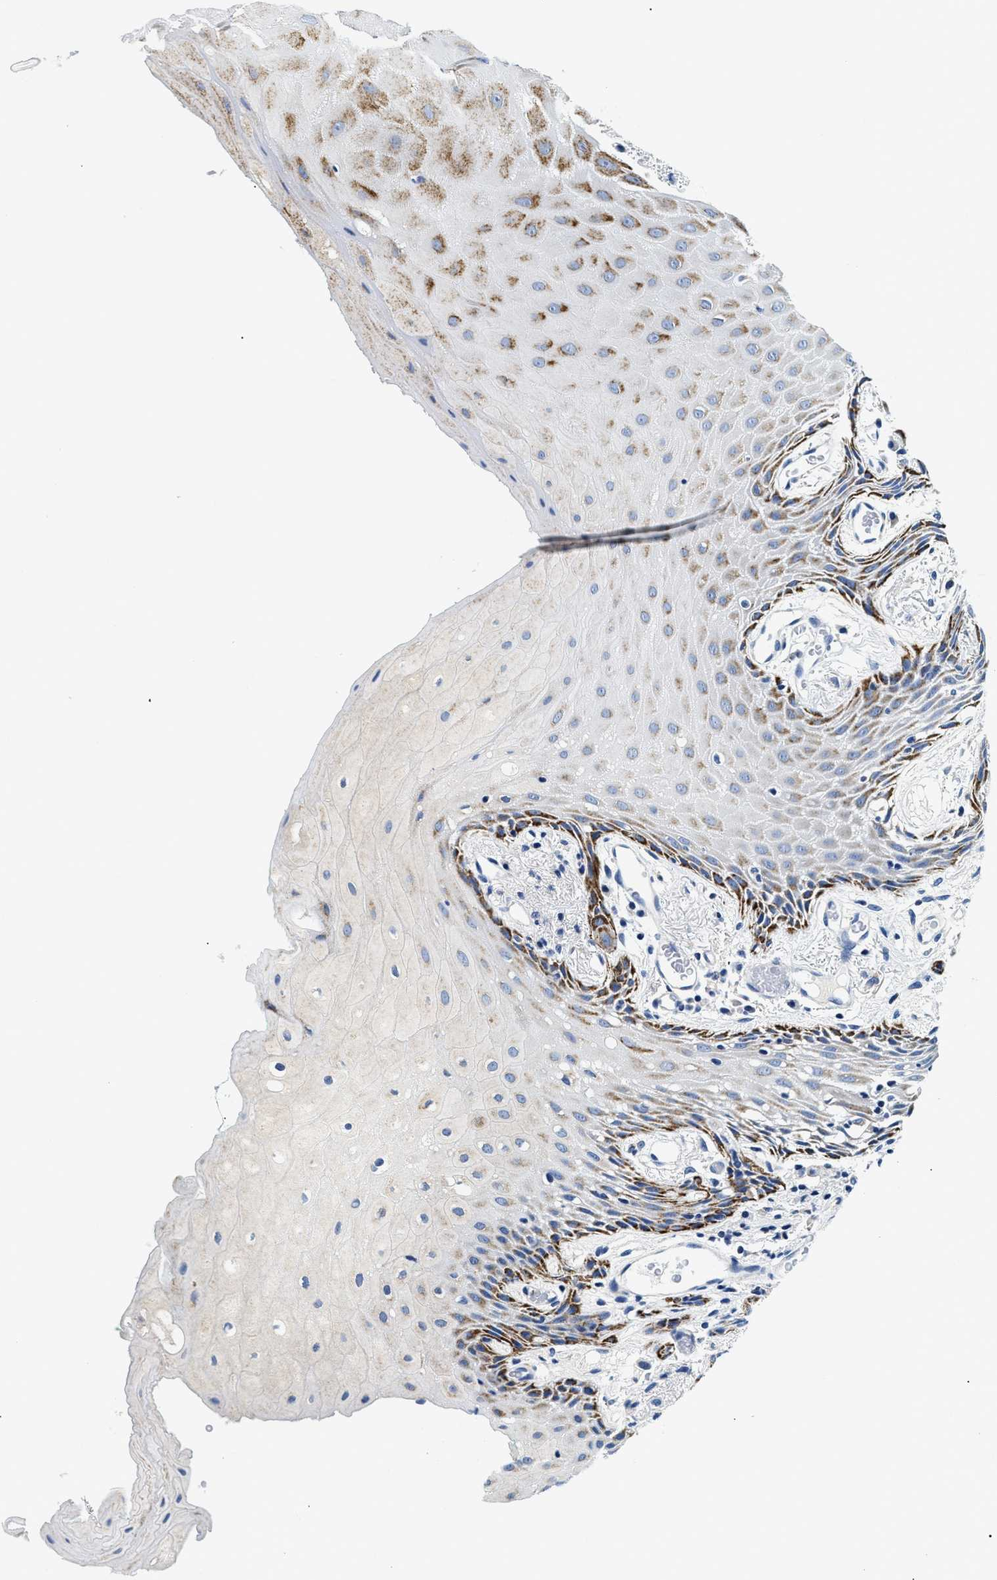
{"staining": {"intensity": "moderate", "quantity": "<25%", "location": "cytoplasmic/membranous"}, "tissue": "oral mucosa", "cell_type": "Squamous epithelial cells", "image_type": "normal", "snomed": [{"axis": "morphology", "description": "Normal tissue, NOS"}, {"axis": "morphology", "description": "Squamous cell carcinoma, NOS"}, {"axis": "topography", "description": "Oral tissue"}, {"axis": "topography", "description": "Salivary gland"}, {"axis": "topography", "description": "Head-Neck"}], "caption": "Immunohistochemistry (DAB) staining of normal oral mucosa displays moderate cytoplasmic/membranous protein staining in about <25% of squamous epithelial cells. (IHC, brightfield microscopy, high magnification).", "gene": "MEA1", "patient": {"sex": "female", "age": 62}}